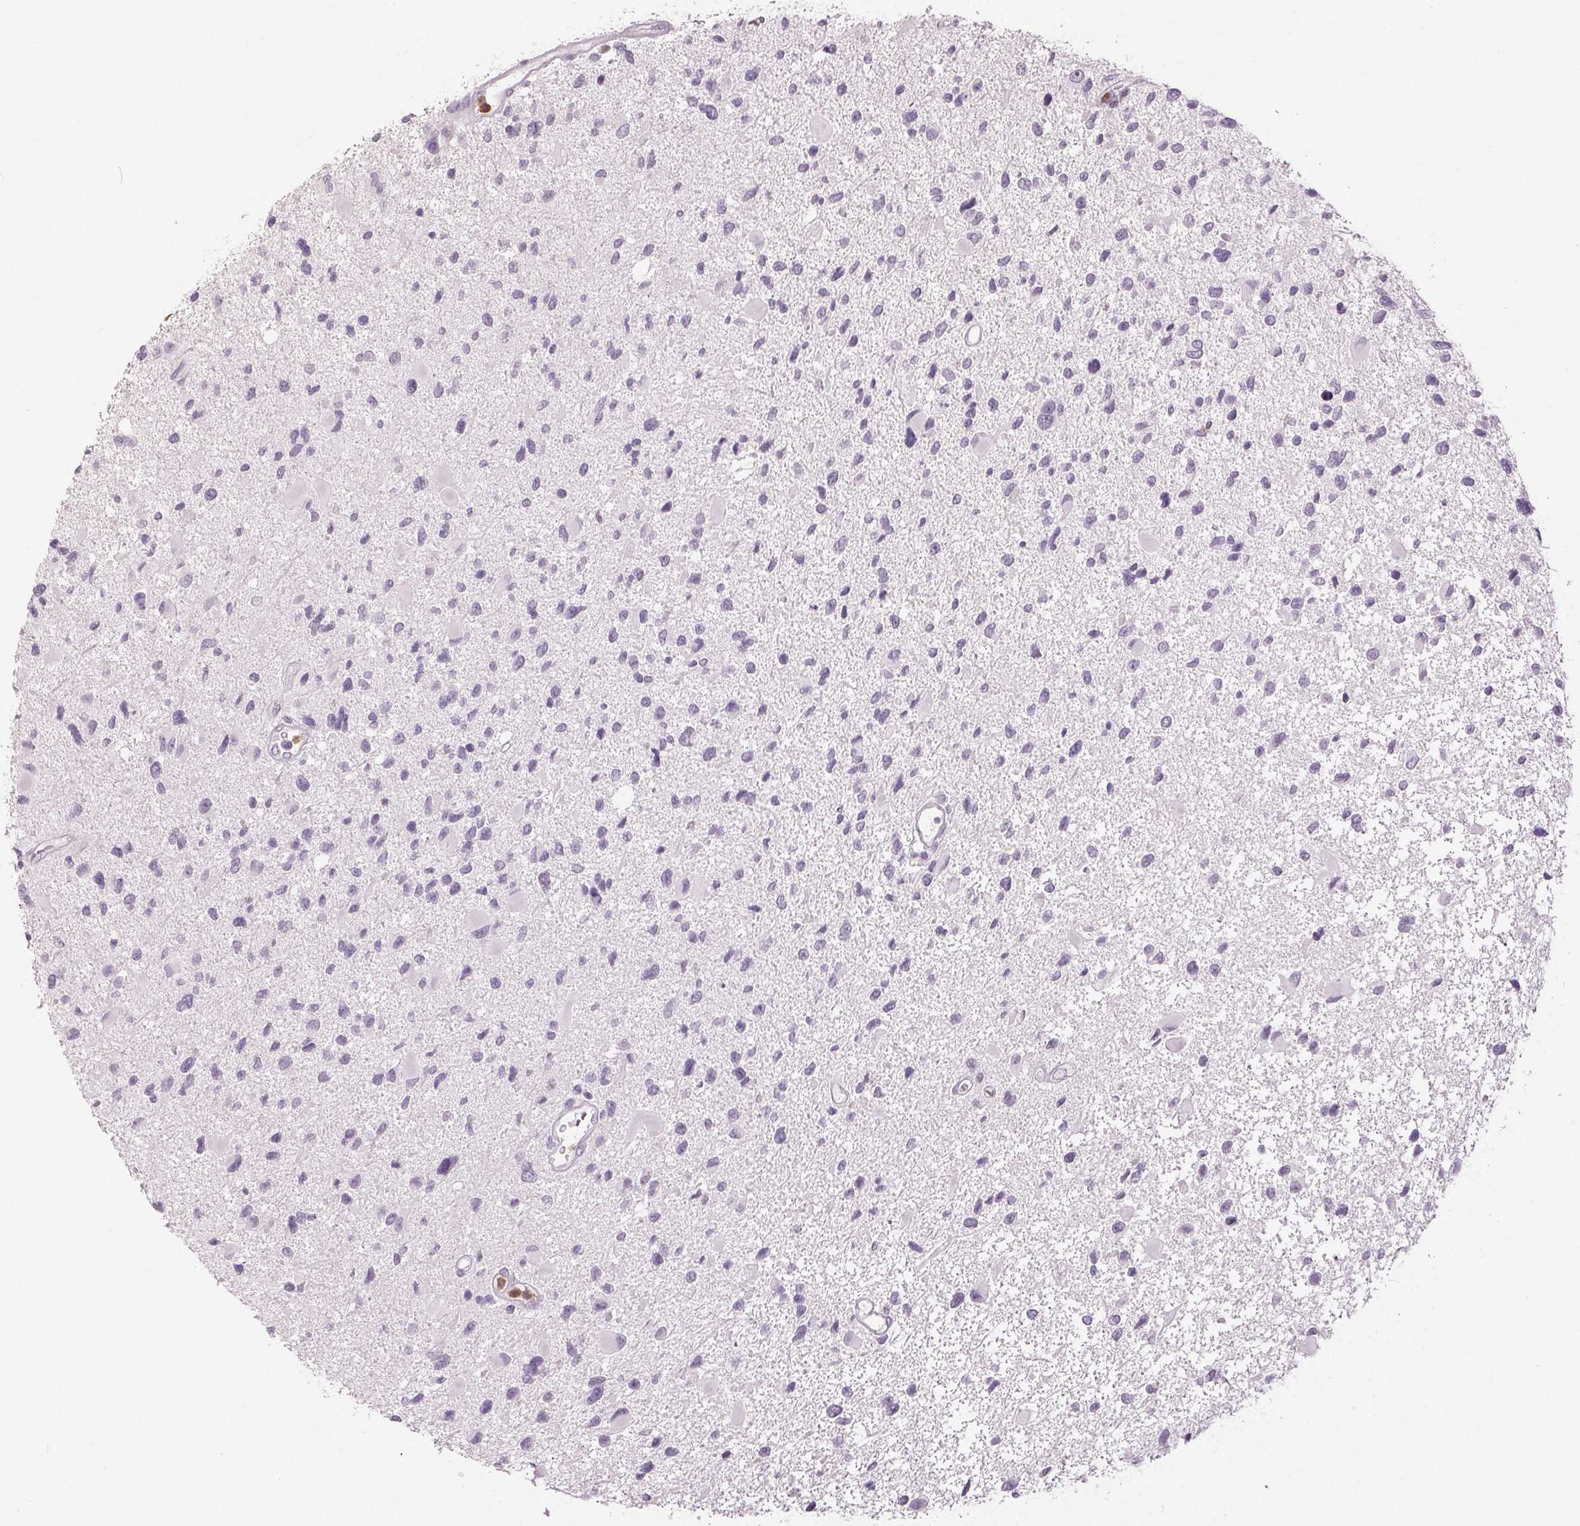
{"staining": {"intensity": "negative", "quantity": "none", "location": "none"}, "tissue": "glioma", "cell_type": "Tumor cells", "image_type": "cancer", "snomed": [{"axis": "morphology", "description": "Glioma, malignant, Low grade"}, {"axis": "topography", "description": "Brain"}], "caption": "Photomicrograph shows no significant protein expression in tumor cells of malignant low-grade glioma.", "gene": "LTF", "patient": {"sex": "female", "age": 32}}